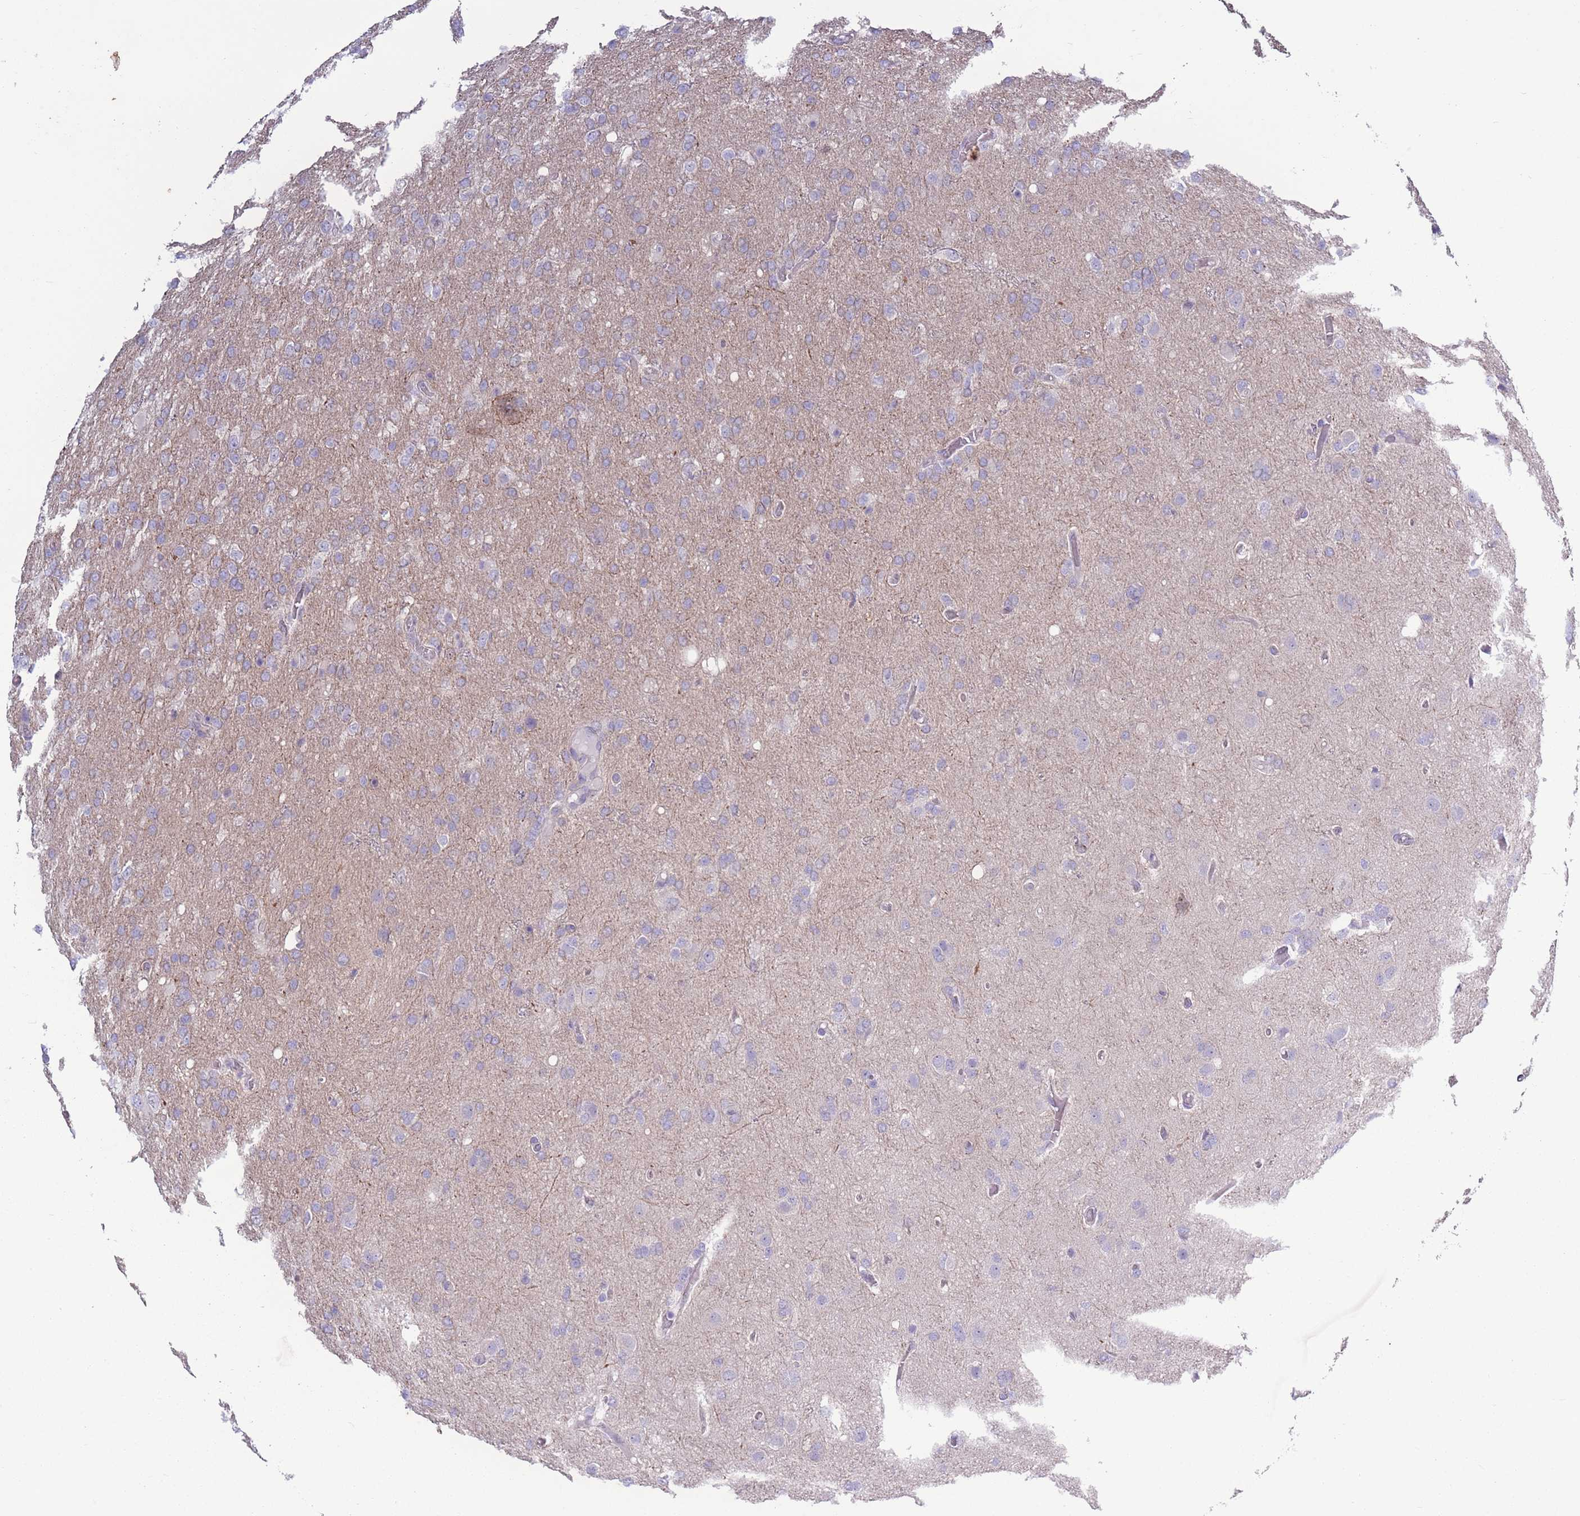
{"staining": {"intensity": "negative", "quantity": "none", "location": "none"}, "tissue": "glioma", "cell_type": "Tumor cells", "image_type": "cancer", "snomed": [{"axis": "morphology", "description": "Glioma, malignant, High grade"}, {"axis": "topography", "description": "Brain"}], "caption": "High-grade glioma (malignant) stained for a protein using immunohistochemistry demonstrates no expression tumor cells.", "gene": "CAPN9", "patient": {"sex": "female", "age": 74}}